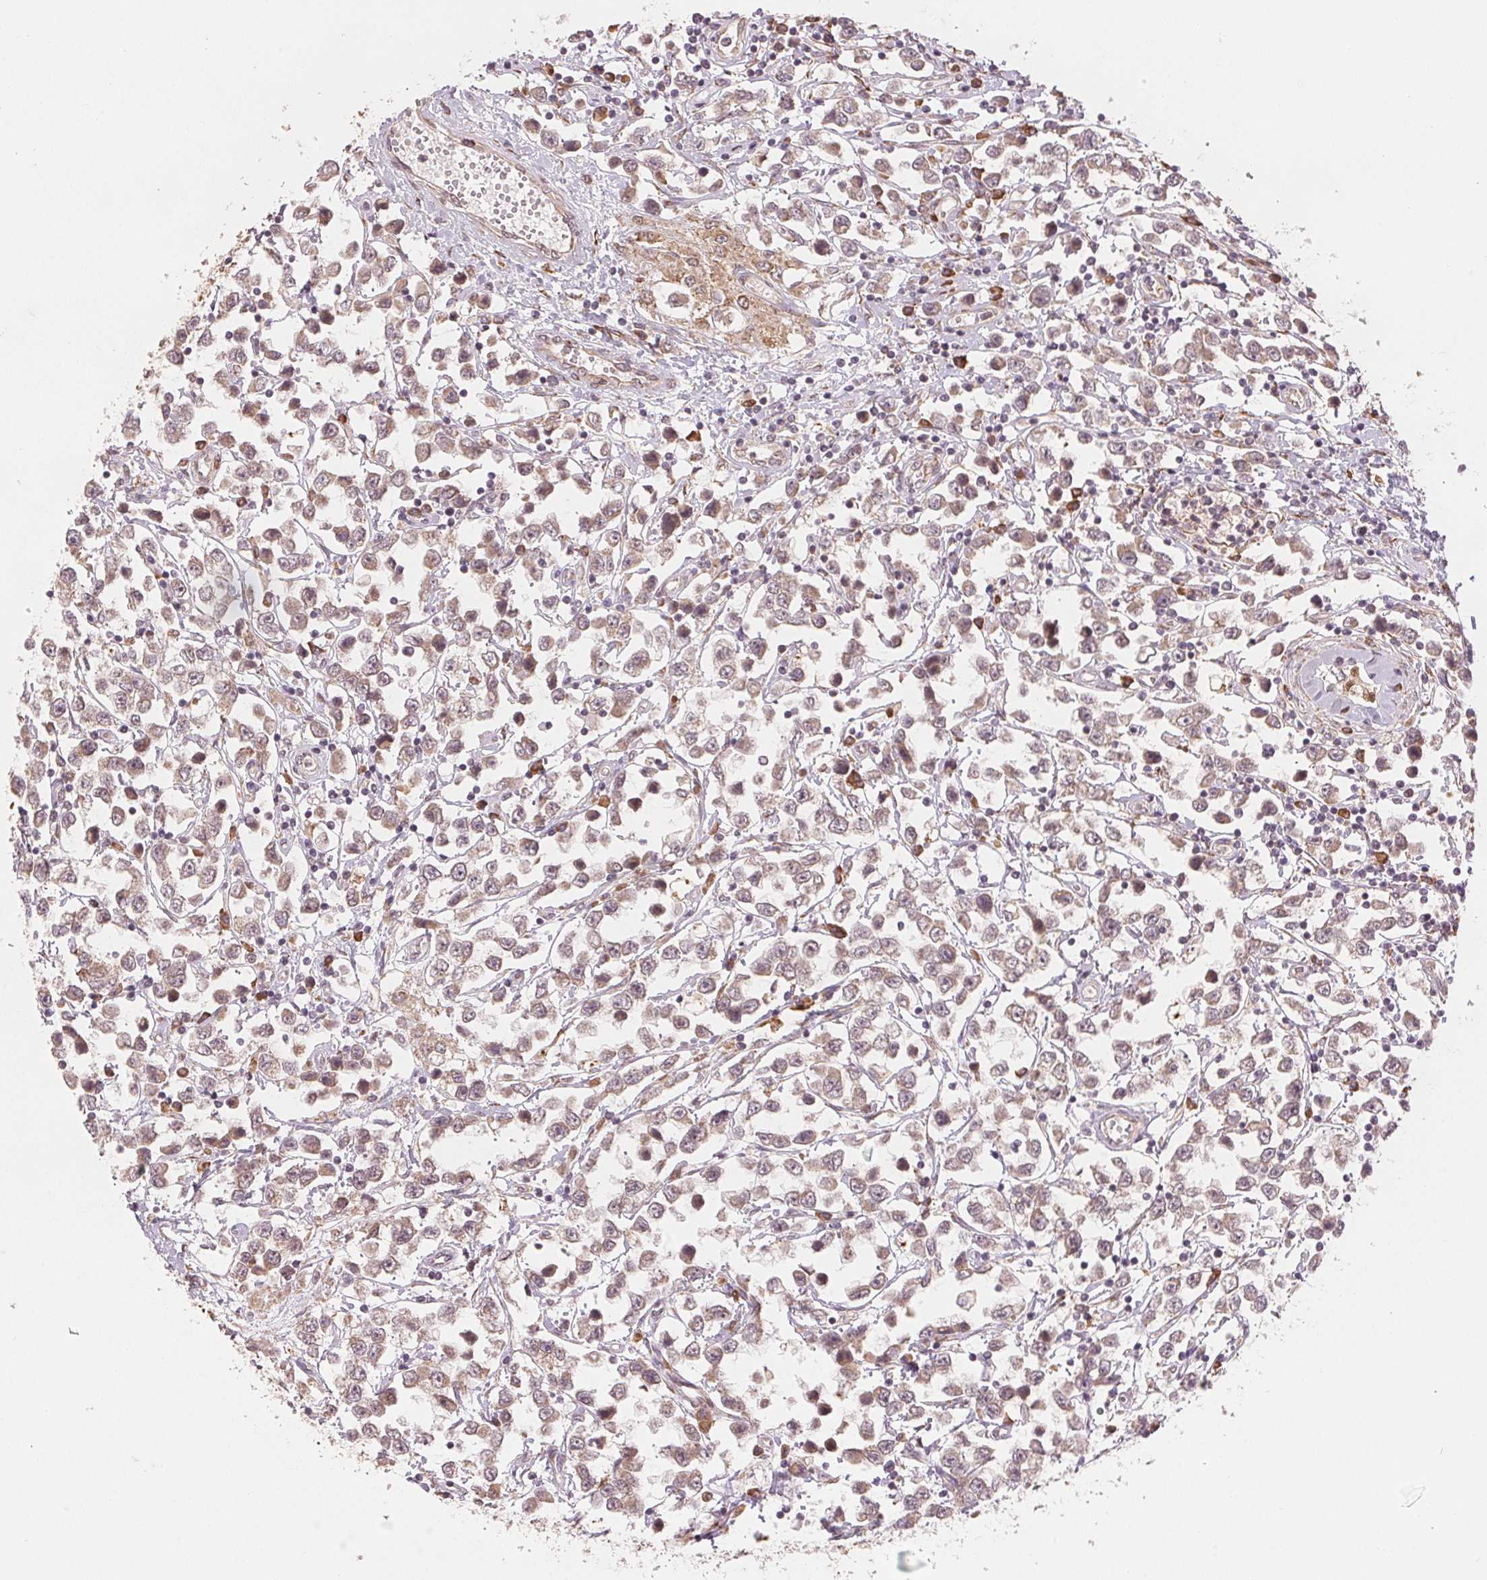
{"staining": {"intensity": "weak", "quantity": ">75%", "location": "cytoplasmic/membranous"}, "tissue": "testis cancer", "cell_type": "Tumor cells", "image_type": "cancer", "snomed": [{"axis": "morphology", "description": "Seminoma, NOS"}, {"axis": "topography", "description": "Testis"}], "caption": "Immunohistochemical staining of seminoma (testis) demonstrates low levels of weak cytoplasmic/membranous protein expression in about >75% of tumor cells.", "gene": "SLC20A1", "patient": {"sex": "male", "age": 34}}